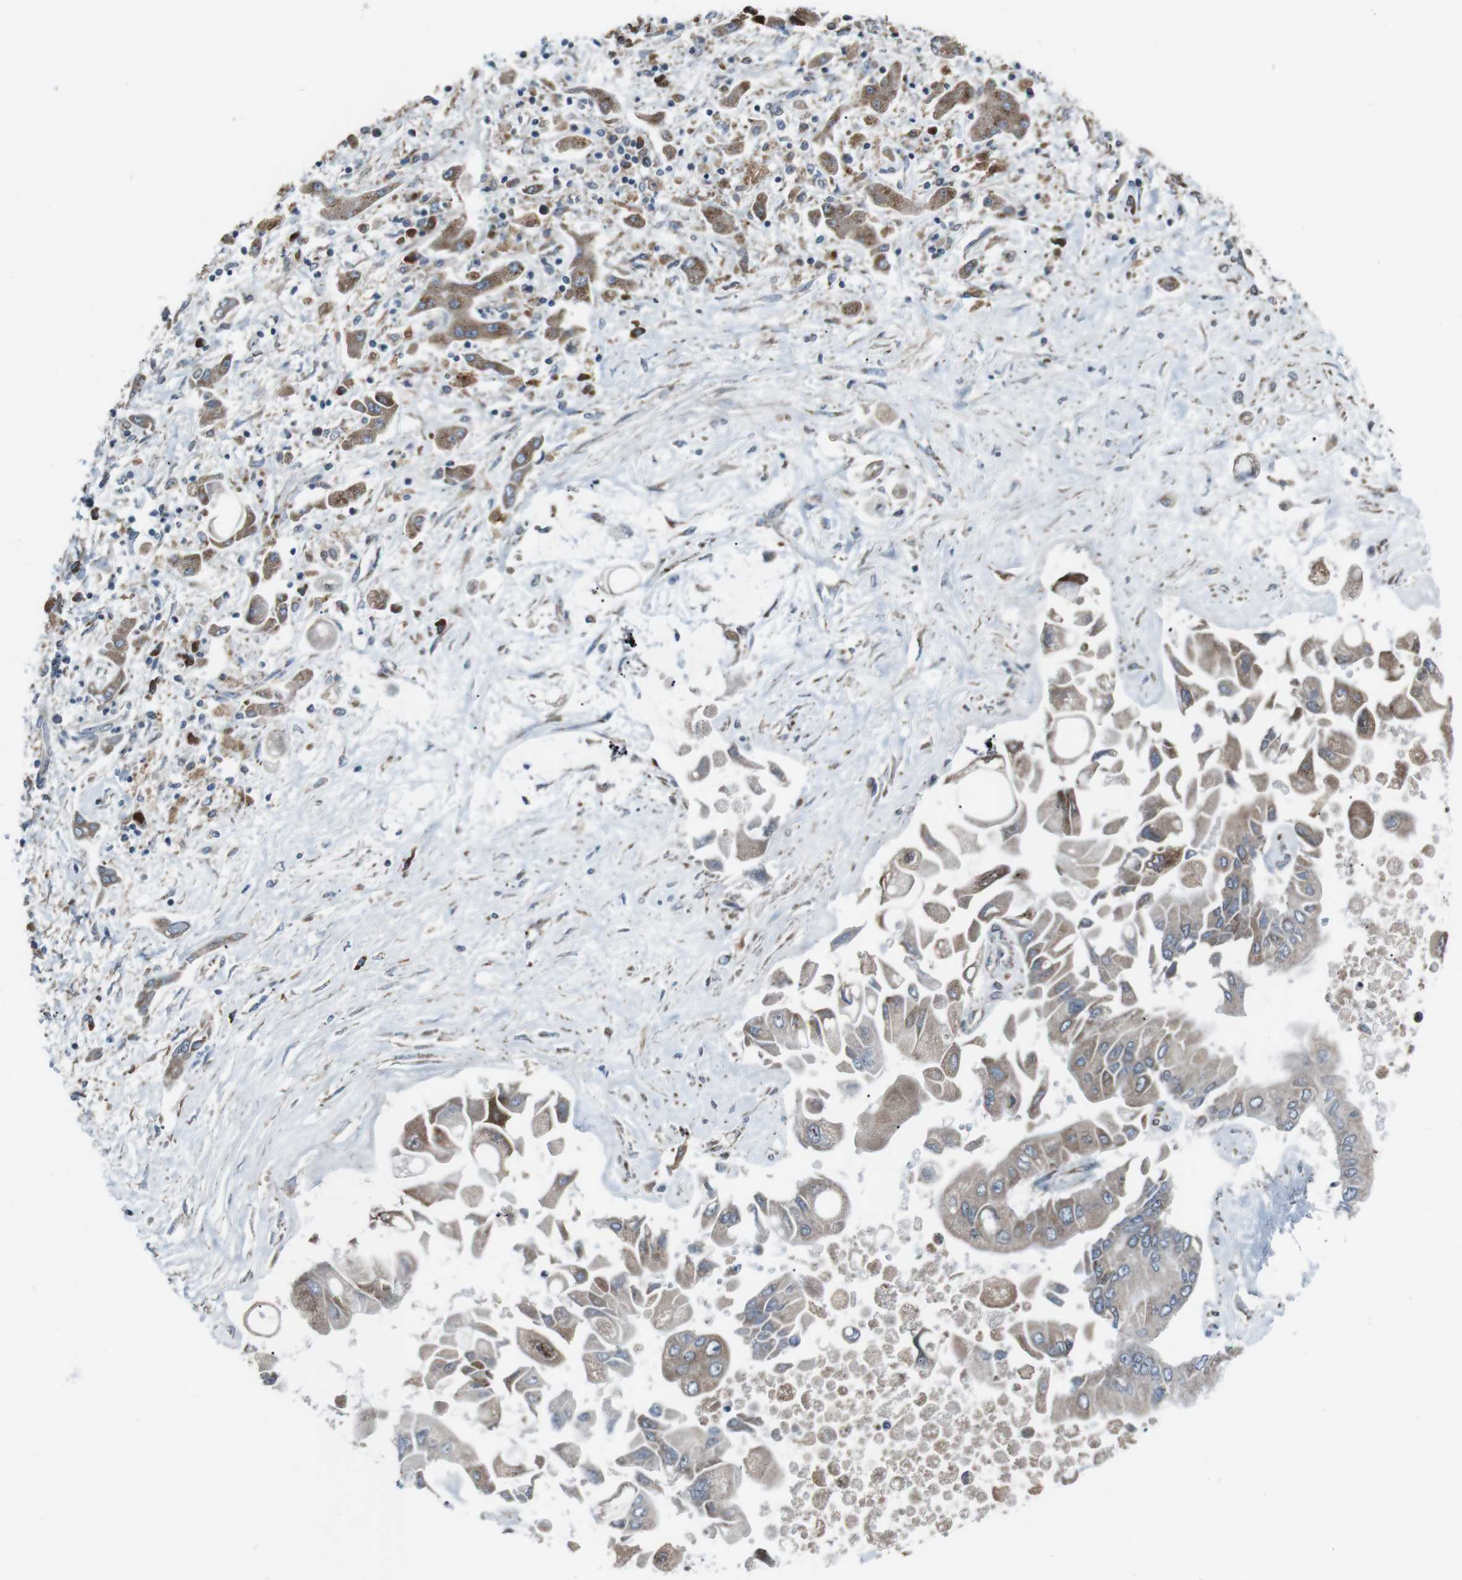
{"staining": {"intensity": "moderate", "quantity": "25%-75%", "location": "cytoplasmic/membranous"}, "tissue": "liver cancer", "cell_type": "Tumor cells", "image_type": "cancer", "snomed": [{"axis": "morphology", "description": "Cholangiocarcinoma"}, {"axis": "topography", "description": "Liver"}], "caption": "Tumor cells reveal medium levels of moderate cytoplasmic/membranous positivity in approximately 25%-75% of cells in cholangiocarcinoma (liver). The staining is performed using DAB brown chromogen to label protein expression. The nuclei are counter-stained blue using hematoxylin.", "gene": "CISD2", "patient": {"sex": "male", "age": 50}}